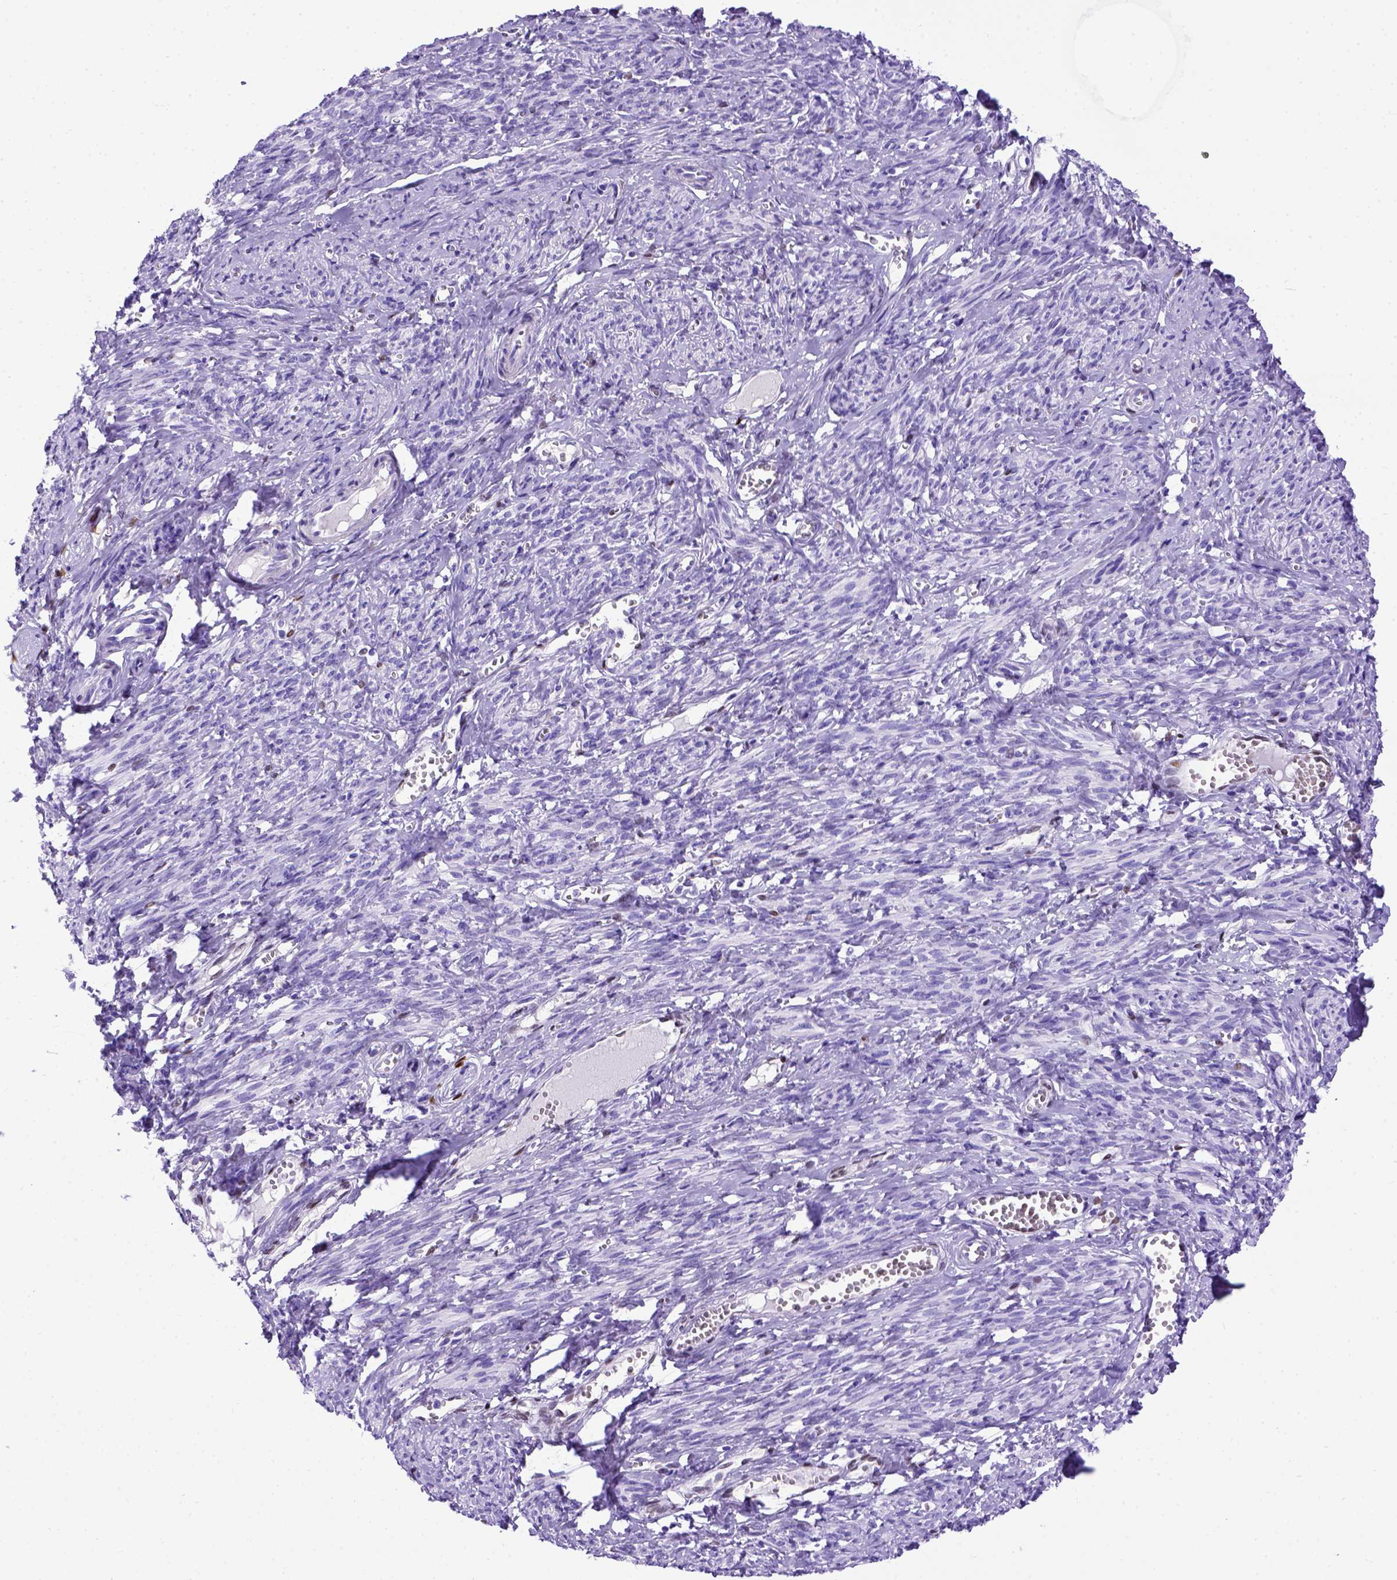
{"staining": {"intensity": "negative", "quantity": "none", "location": "none"}, "tissue": "smooth muscle", "cell_type": "Smooth muscle cells", "image_type": "normal", "snomed": [{"axis": "morphology", "description": "Normal tissue, NOS"}, {"axis": "topography", "description": "Smooth muscle"}], "caption": "Immunohistochemistry micrograph of benign smooth muscle: human smooth muscle stained with DAB shows no significant protein expression in smooth muscle cells.", "gene": "MEOX2", "patient": {"sex": "female", "age": 65}}